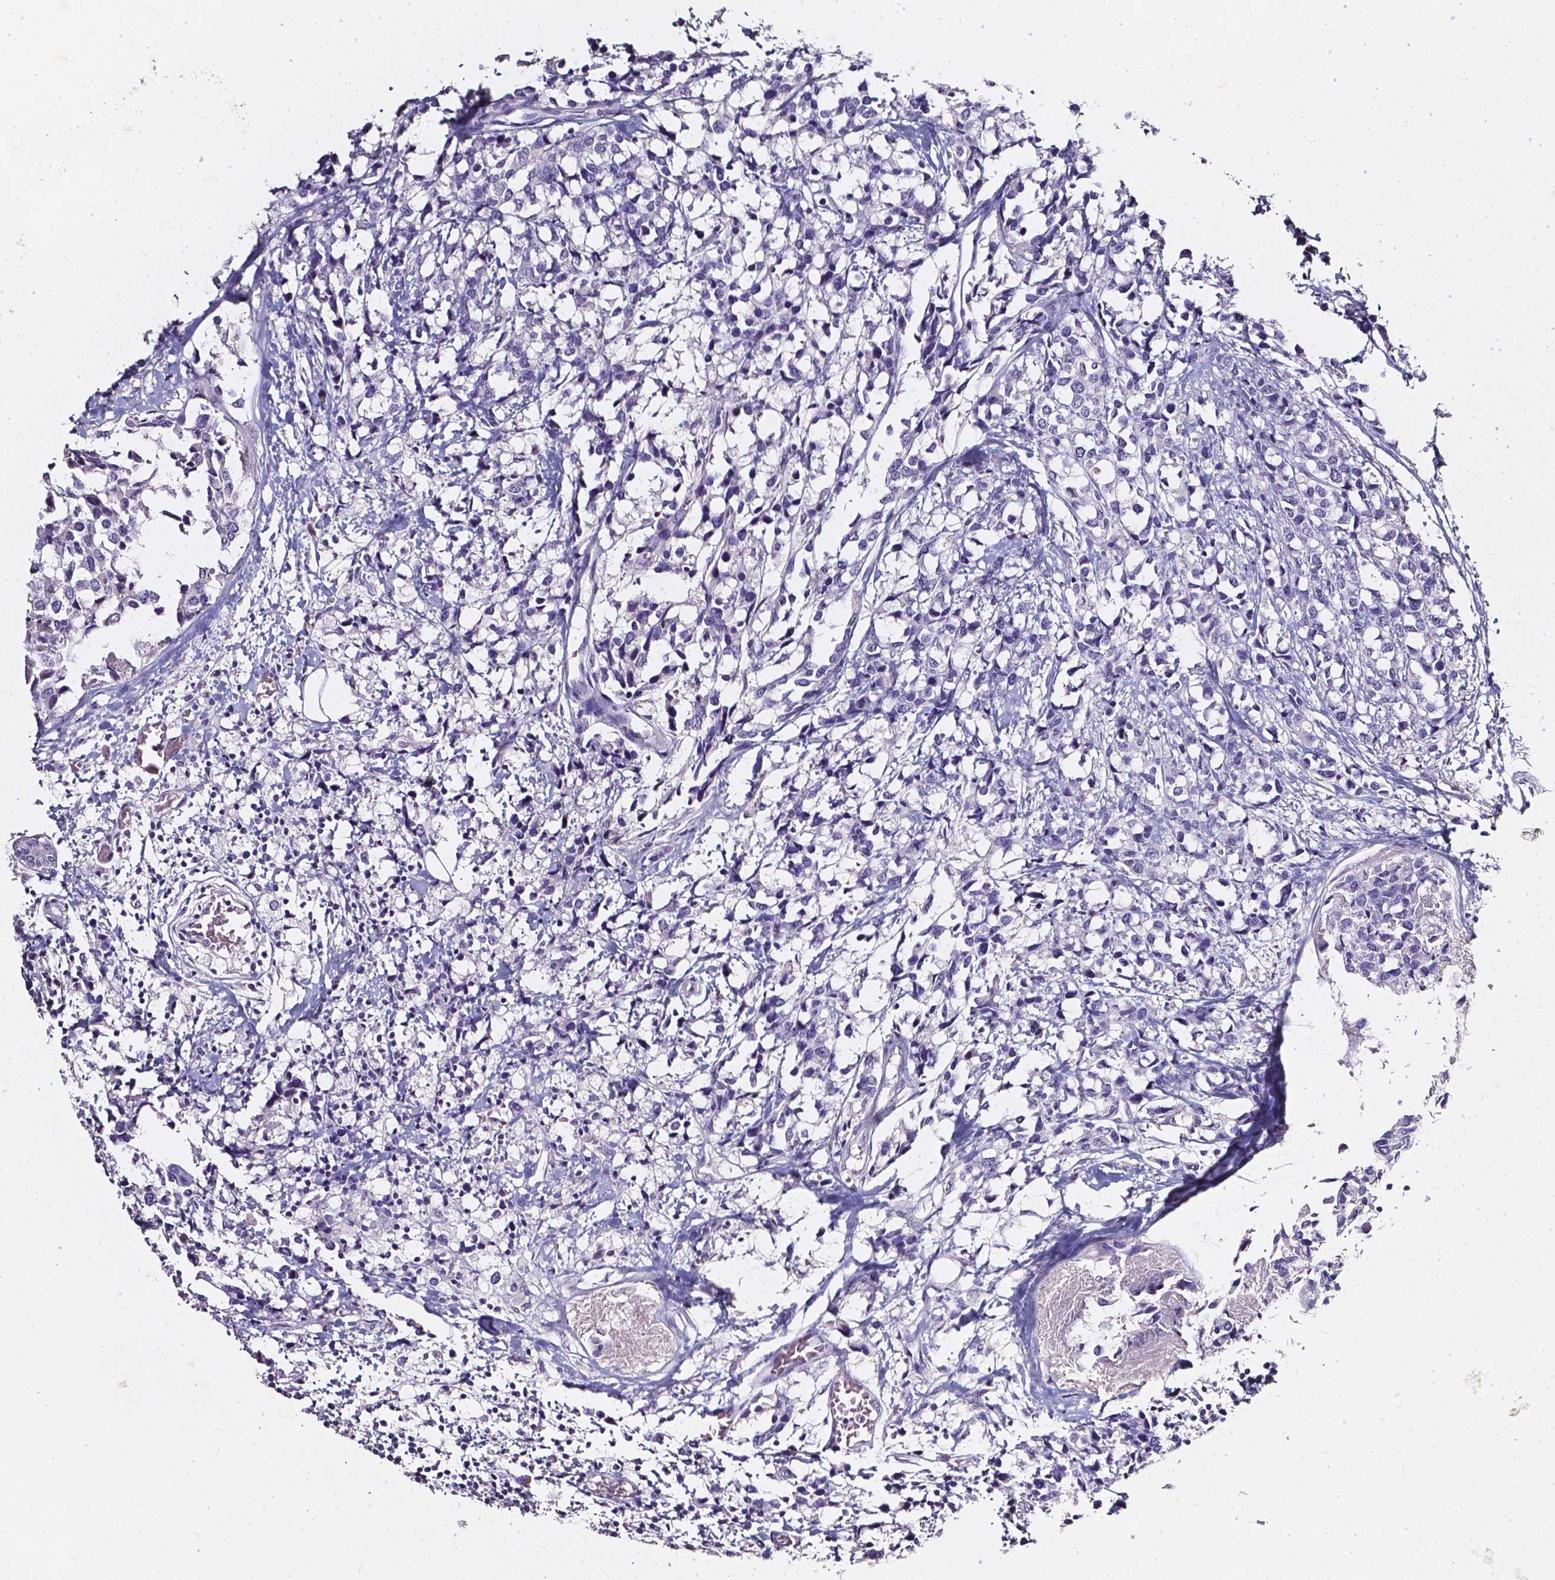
{"staining": {"intensity": "negative", "quantity": "none", "location": "none"}, "tissue": "breast cancer", "cell_type": "Tumor cells", "image_type": "cancer", "snomed": [{"axis": "morphology", "description": "Lobular carcinoma"}, {"axis": "topography", "description": "Breast"}], "caption": "DAB (3,3'-diaminobenzidine) immunohistochemical staining of breast cancer (lobular carcinoma) displays no significant expression in tumor cells. (Immunohistochemistry, brightfield microscopy, high magnification).", "gene": "AKR1B10", "patient": {"sex": "female", "age": 59}}